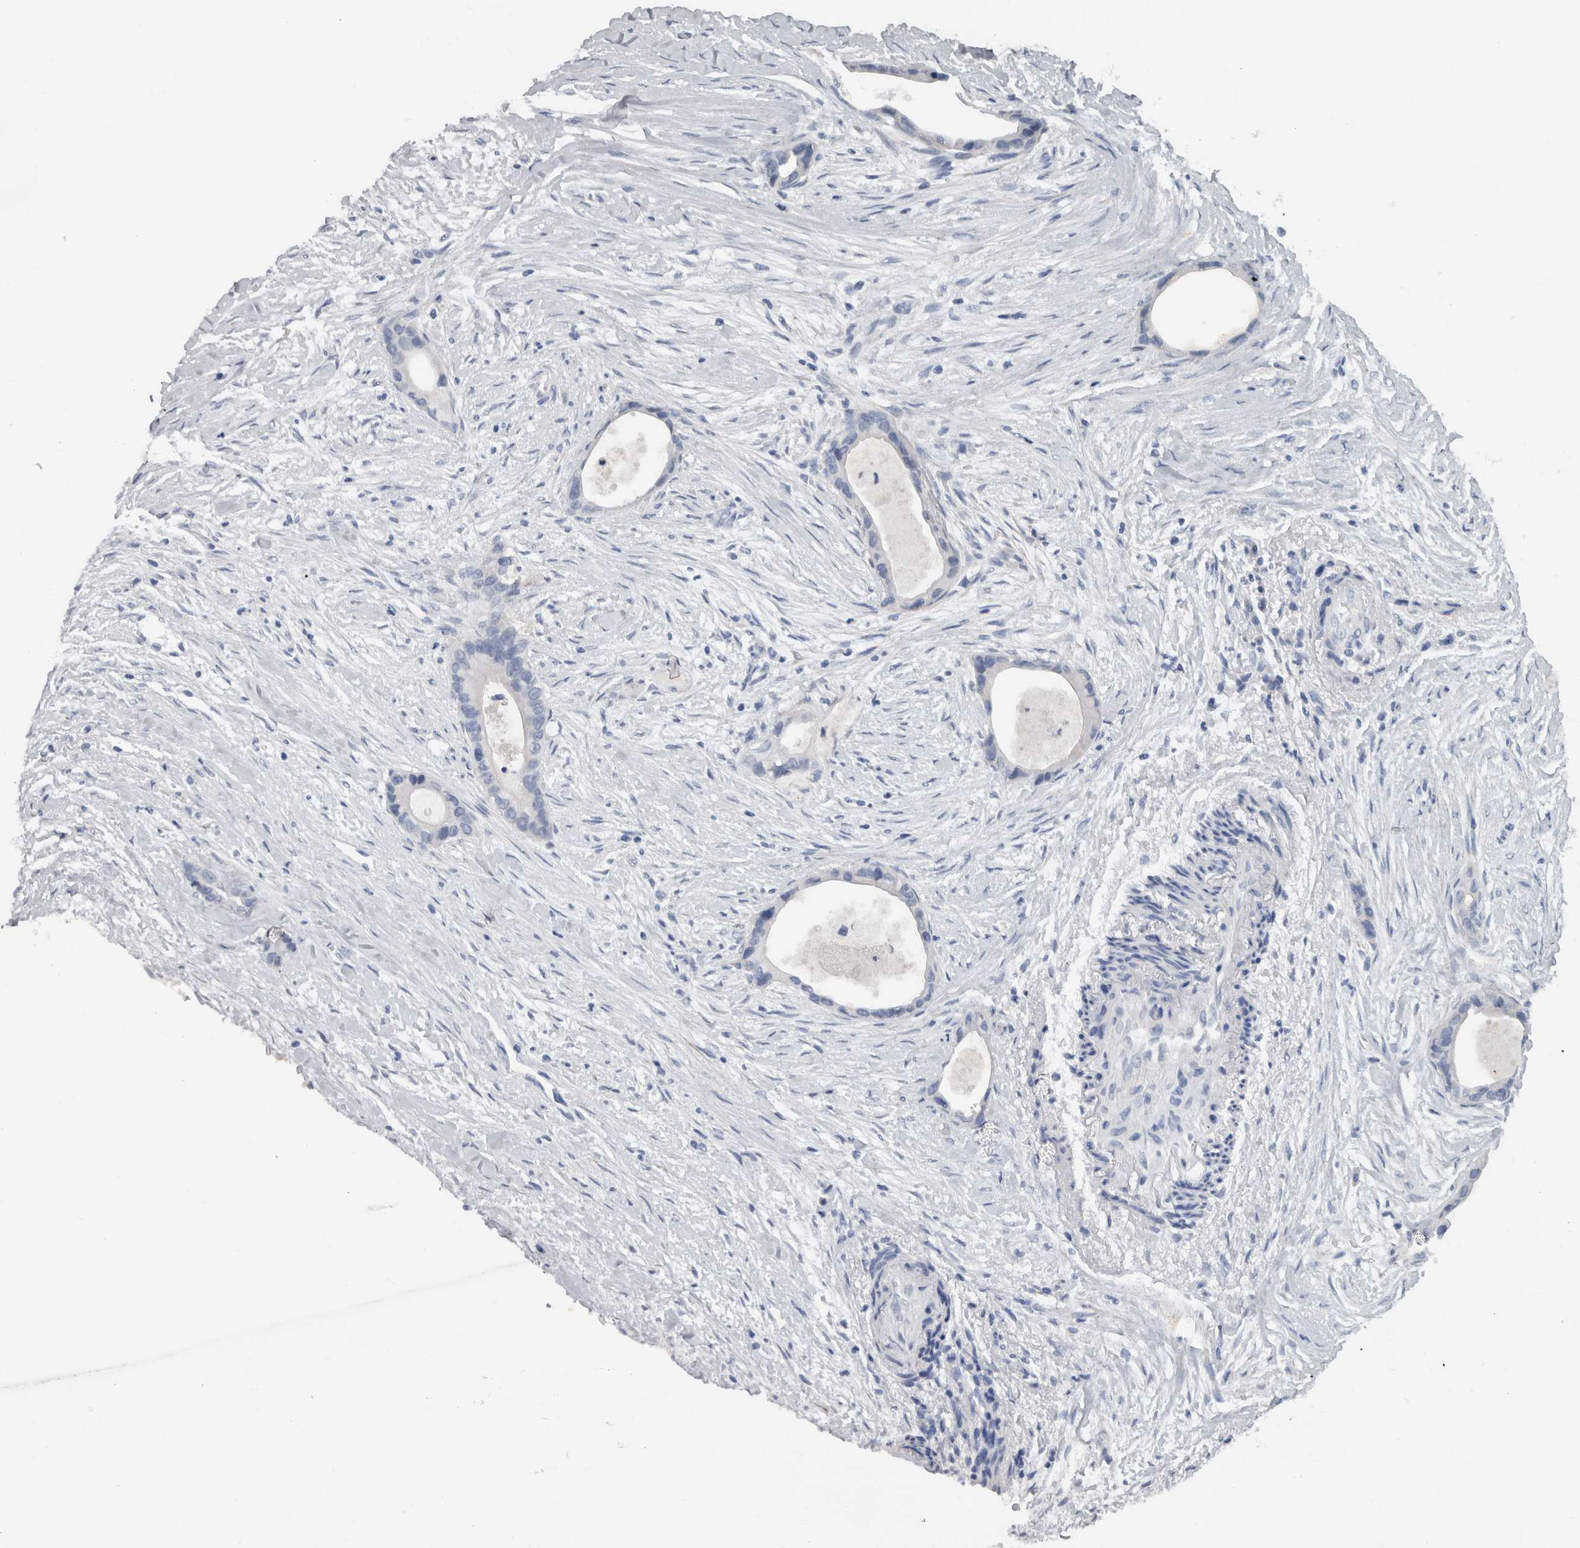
{"staining": {"intensity": "negative", "quantity": "none", "location": "none"}, "tissue": "liver cancer", "cell_type": "Tumor cells", "image_type": "cancer", "snomed": [{"axis": "morphology", "description": "Cholangiocarcinoma"}, {"axis": "topography", "description": "Liver"}], "caption": "IHC micrograph of neoplastic tissue: liver cancer (cholangiocarcinoma) stained with DAB (3,3'-diaminobenzidine) demonstrates no significant protein expression in tumor cells.", "gene": "MSMB", "patient": {"sex": "female", "age": 55}}